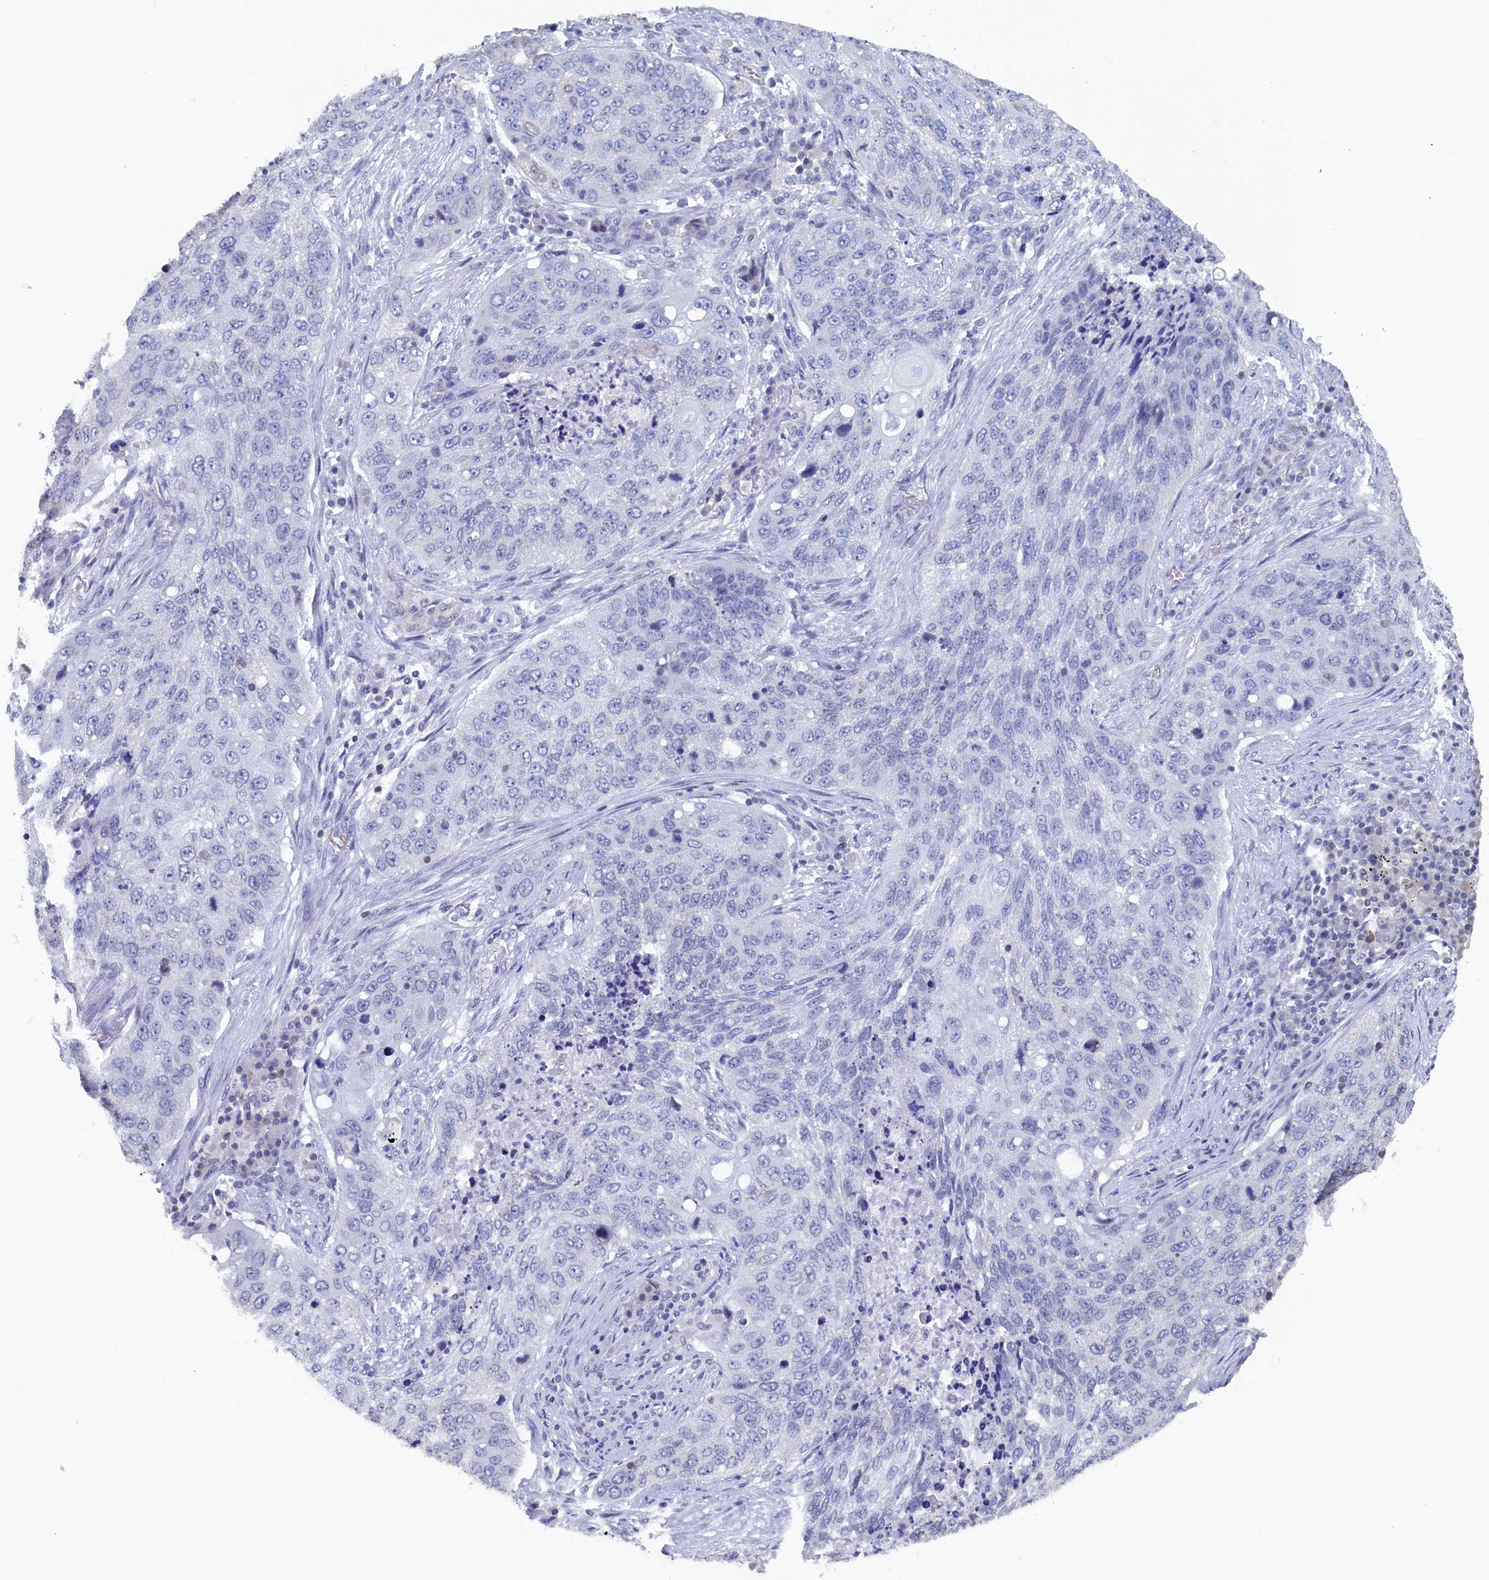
{"staining": {"intensity": "negative", "quantity": "none", "location": "none"}, "tissue": "lung cancer", "cell_type": "Tumor cells", "image_type": "cancer", "snomed": [{"axis": "morphology", "description": "Squamous cell carcinoma, NOS"}, {"axis": "topography", "description": "Lung"}], "caption": "A micrograph of human lung squamous cell carcinoma is negative for staining in tumor cells. The staining was performed using DAB to visualize the protein expression in brown, while the nuclei were stained in blue with hematoxylin (Magnification: 20x).", "gene": "C11orf54", "patient": {"sex": "female", "age": 63}}